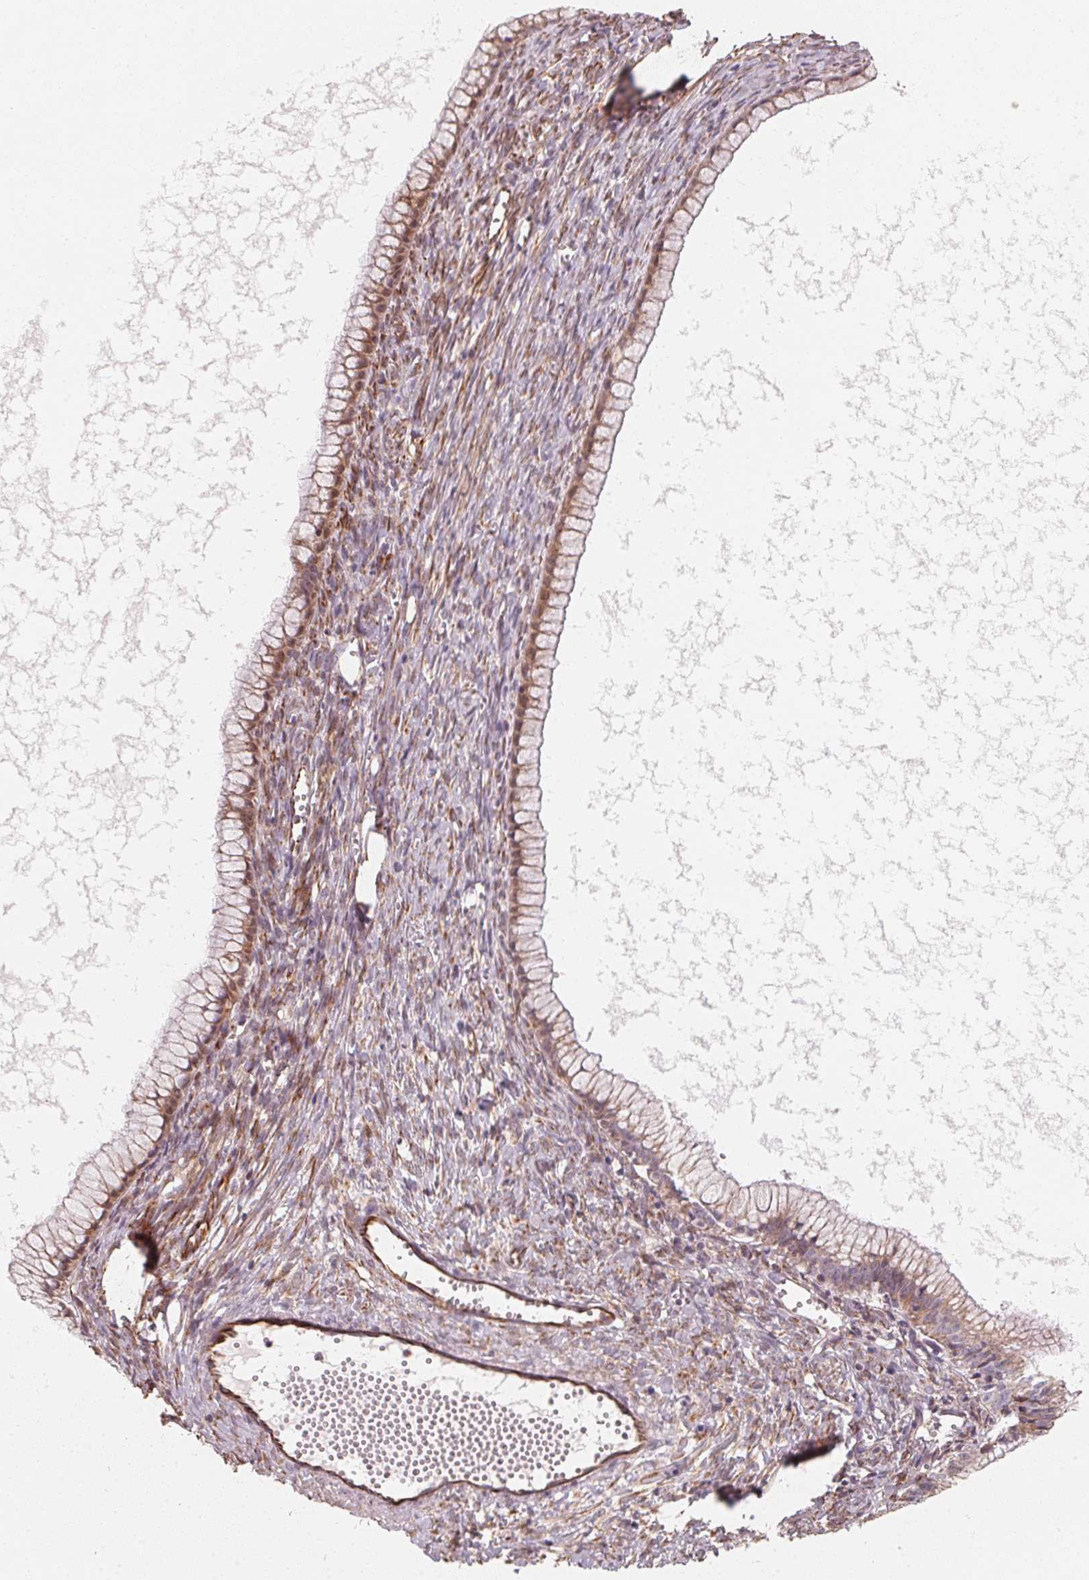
{"staining": {"intensity": "weak", "quantity": ">75%", "location": "cytoplasmic/membranous"}, "tissue": "ovarian cancer", "cell_type": "Tumor cells", "image_type": "cancer", "snomed": [{"axis": "morphology", "description": "Cystadenocarcinoma, mucinous, NOS"}, {"axis": "topography", "description": "Ovary"}], "caption": "The micrograph demonstrates immunohistochemical staining of ovarian cancer. There is weak cytoplasmic/membranous positivity is present in approximately >75% of tumor cells.", "gene": "TSPAN12", "patient": {"sex": "female", "age": 41}}